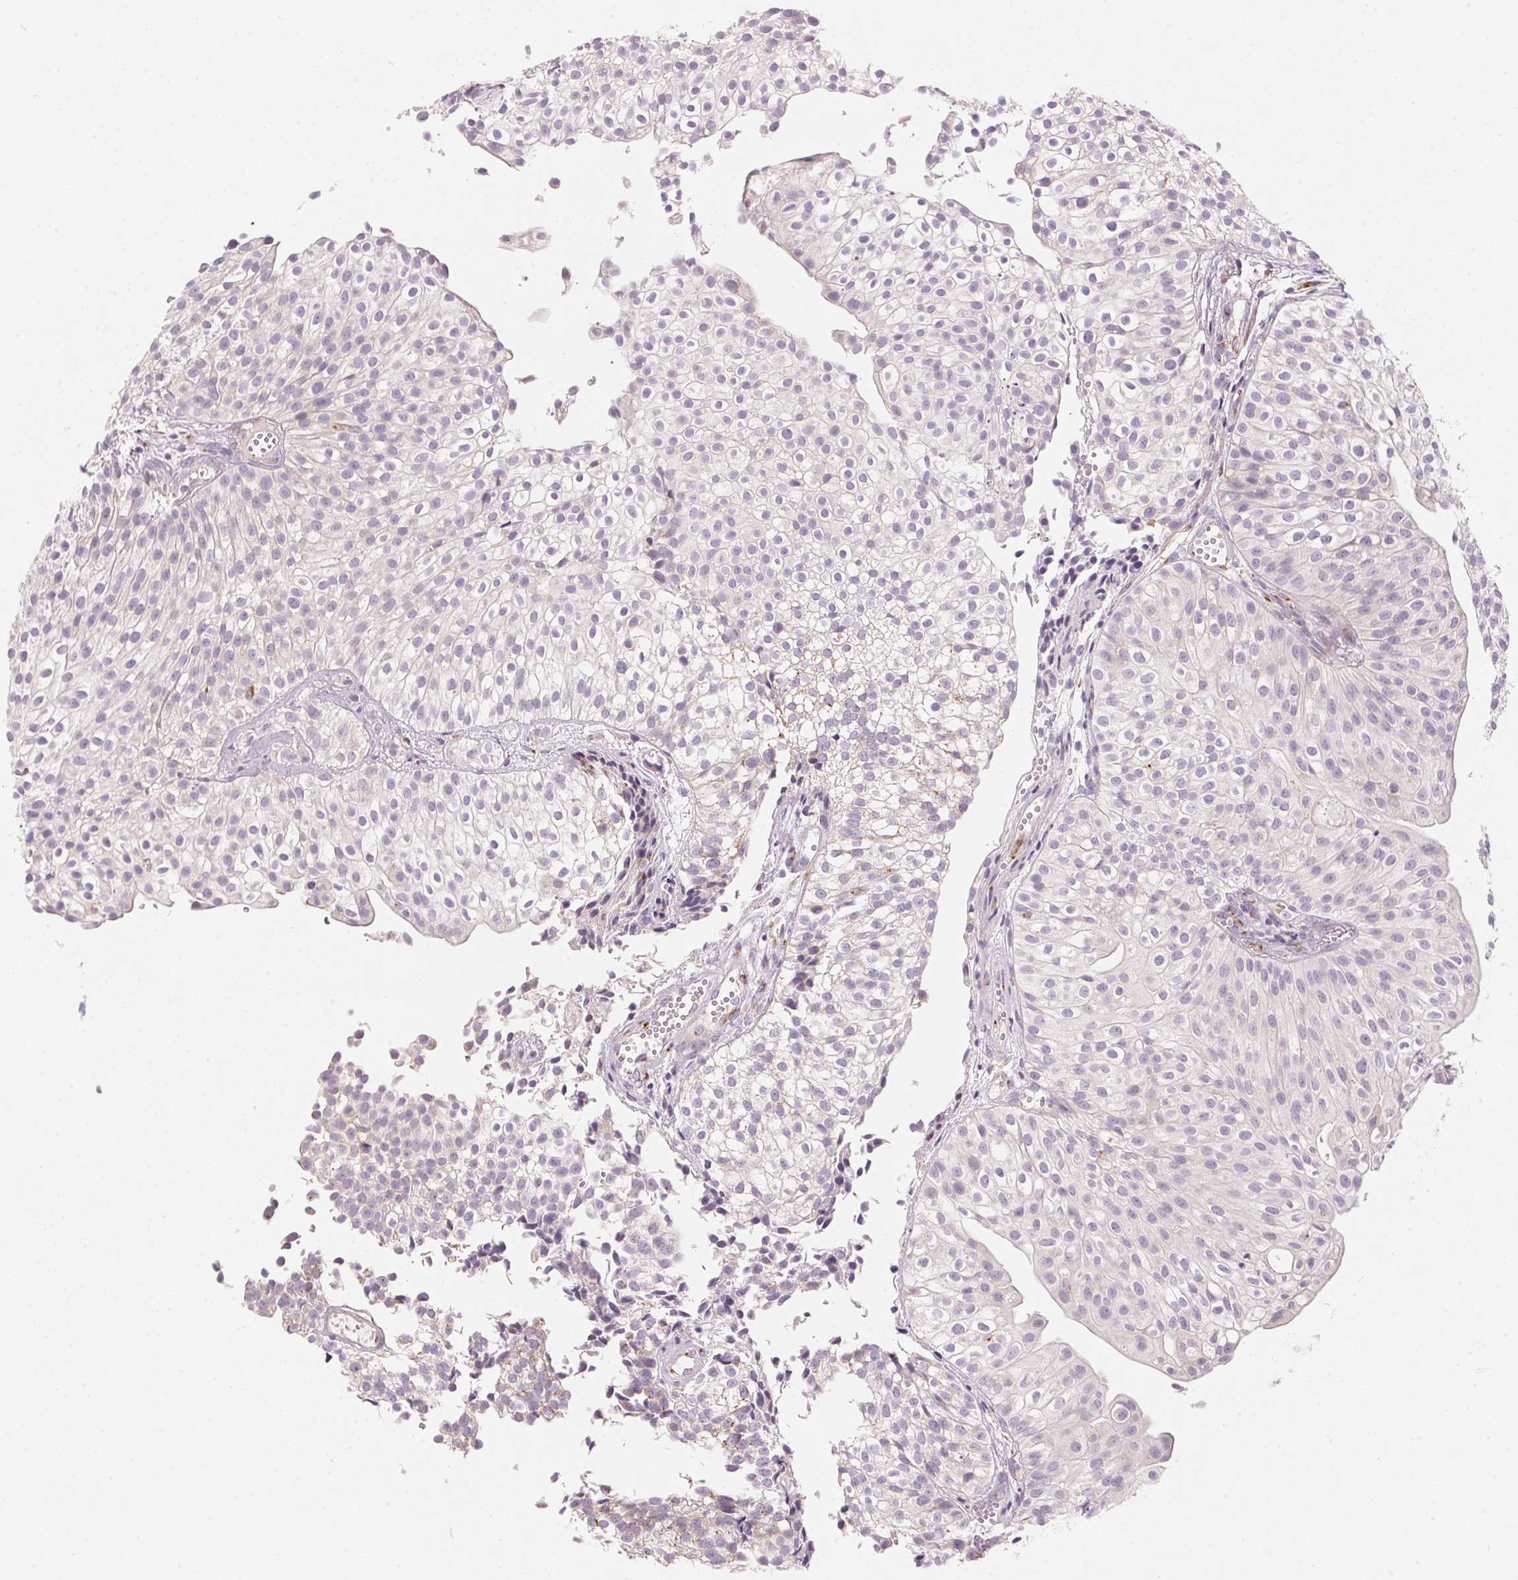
{"staining": {"intensity": "negative", "quantity": "none", "location": "none"}, "tissue": "urothelial cancer", "cell_type": "Tumor cells", "image_type": "cancer", "snomed": [{"axis": "morphology", "description": "Urothelial carcinoma, Low grade"}, {"axis": "topography", "description": "Urinary bladder"}], "caption": "Photomicrograph shows no protein expression in tumor cells of low-grade urothelial carcinoma tissue. The staining is performed using DAB (3,3'-diaminobenzidine) brown chromogen with nuclei counter-stained in using hematoxylin.", "gene": "DRAM2", "patient": {"sex": "male", "age": 70}}